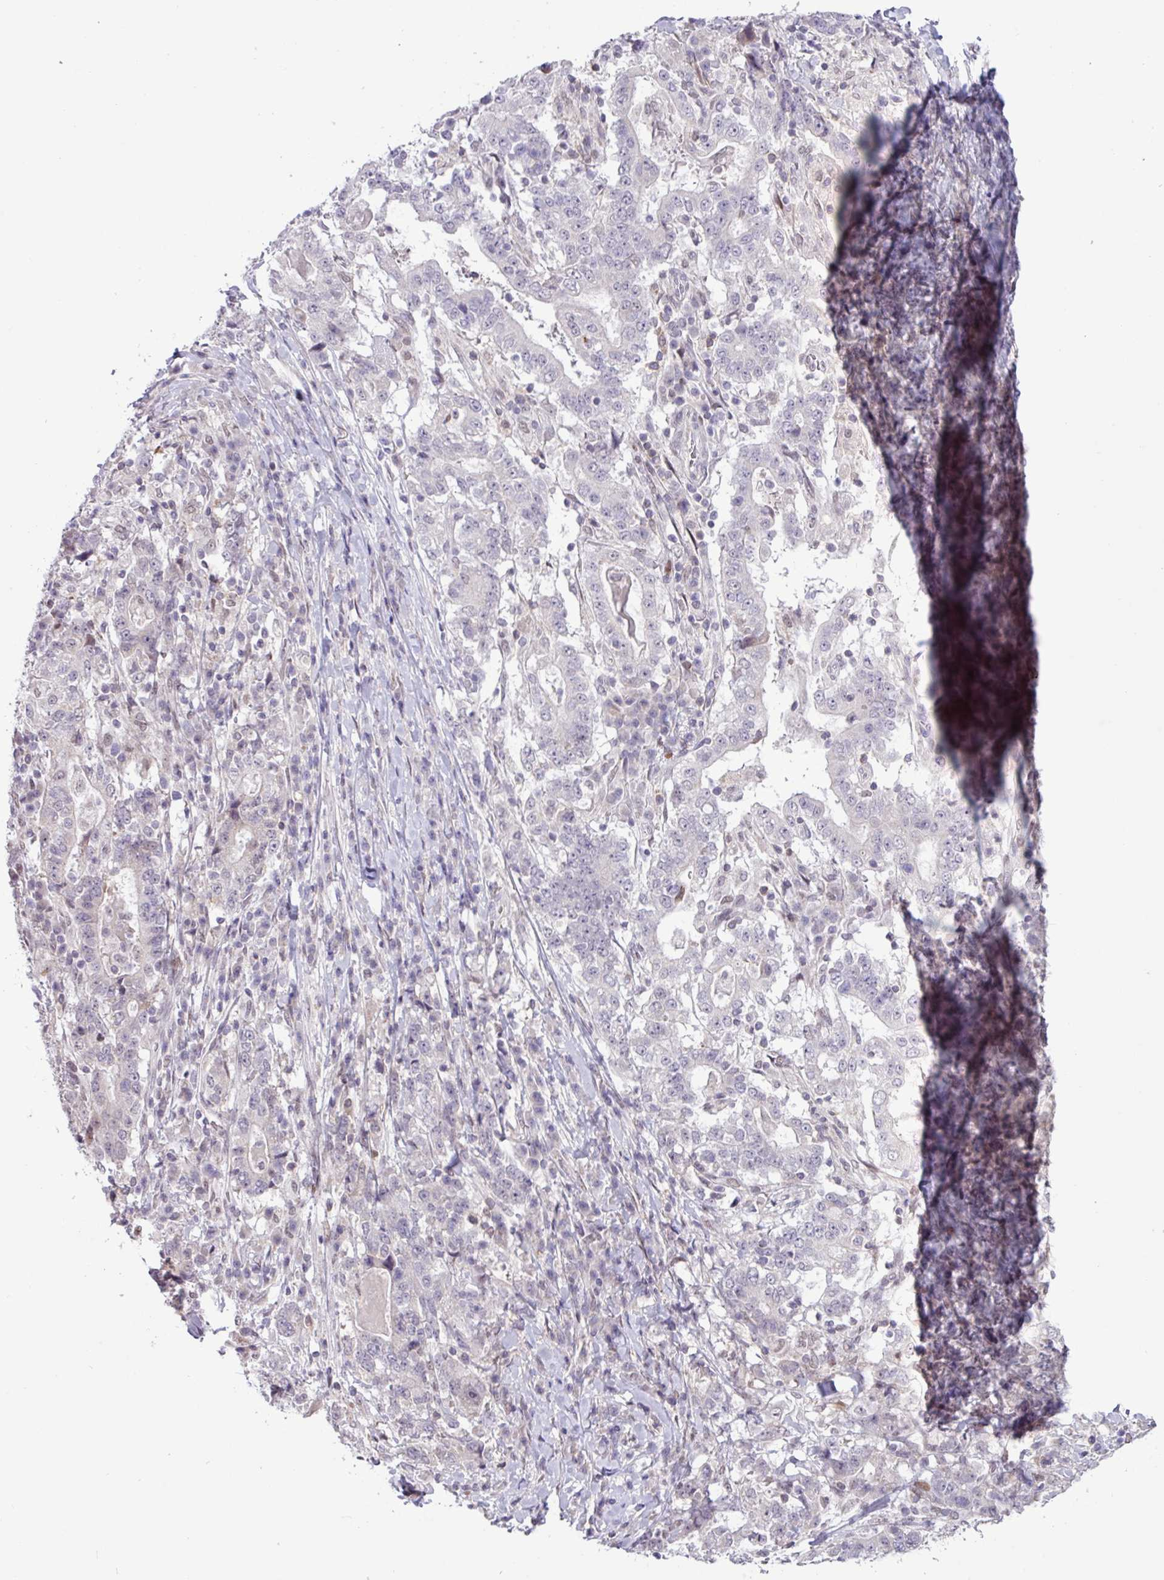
{"staining": {"intensity": "negative", "quantity": "none", "location": "none"}, "tissue": "stomach cancer", "cell_type": "Tumor cells", "image_type": "cancer", "snomed": [{"axis": "morphology", "description": "Normal tissue, NOS"}, {"axis": "morphology", "description": "Adenocarcinoma, NOS"}, {"axis": "topography", "description": "Stomach, upper"}, {"axis": "topography", "description": "Stomach"}], "caption": "A high-resolution image shows immunohistochemistry staining of adenocarcinoma (stomach), which reveals no significant staining in tumor cells.", "gene": "RTL3", "patient": {"sex": "male", "age": 59}}